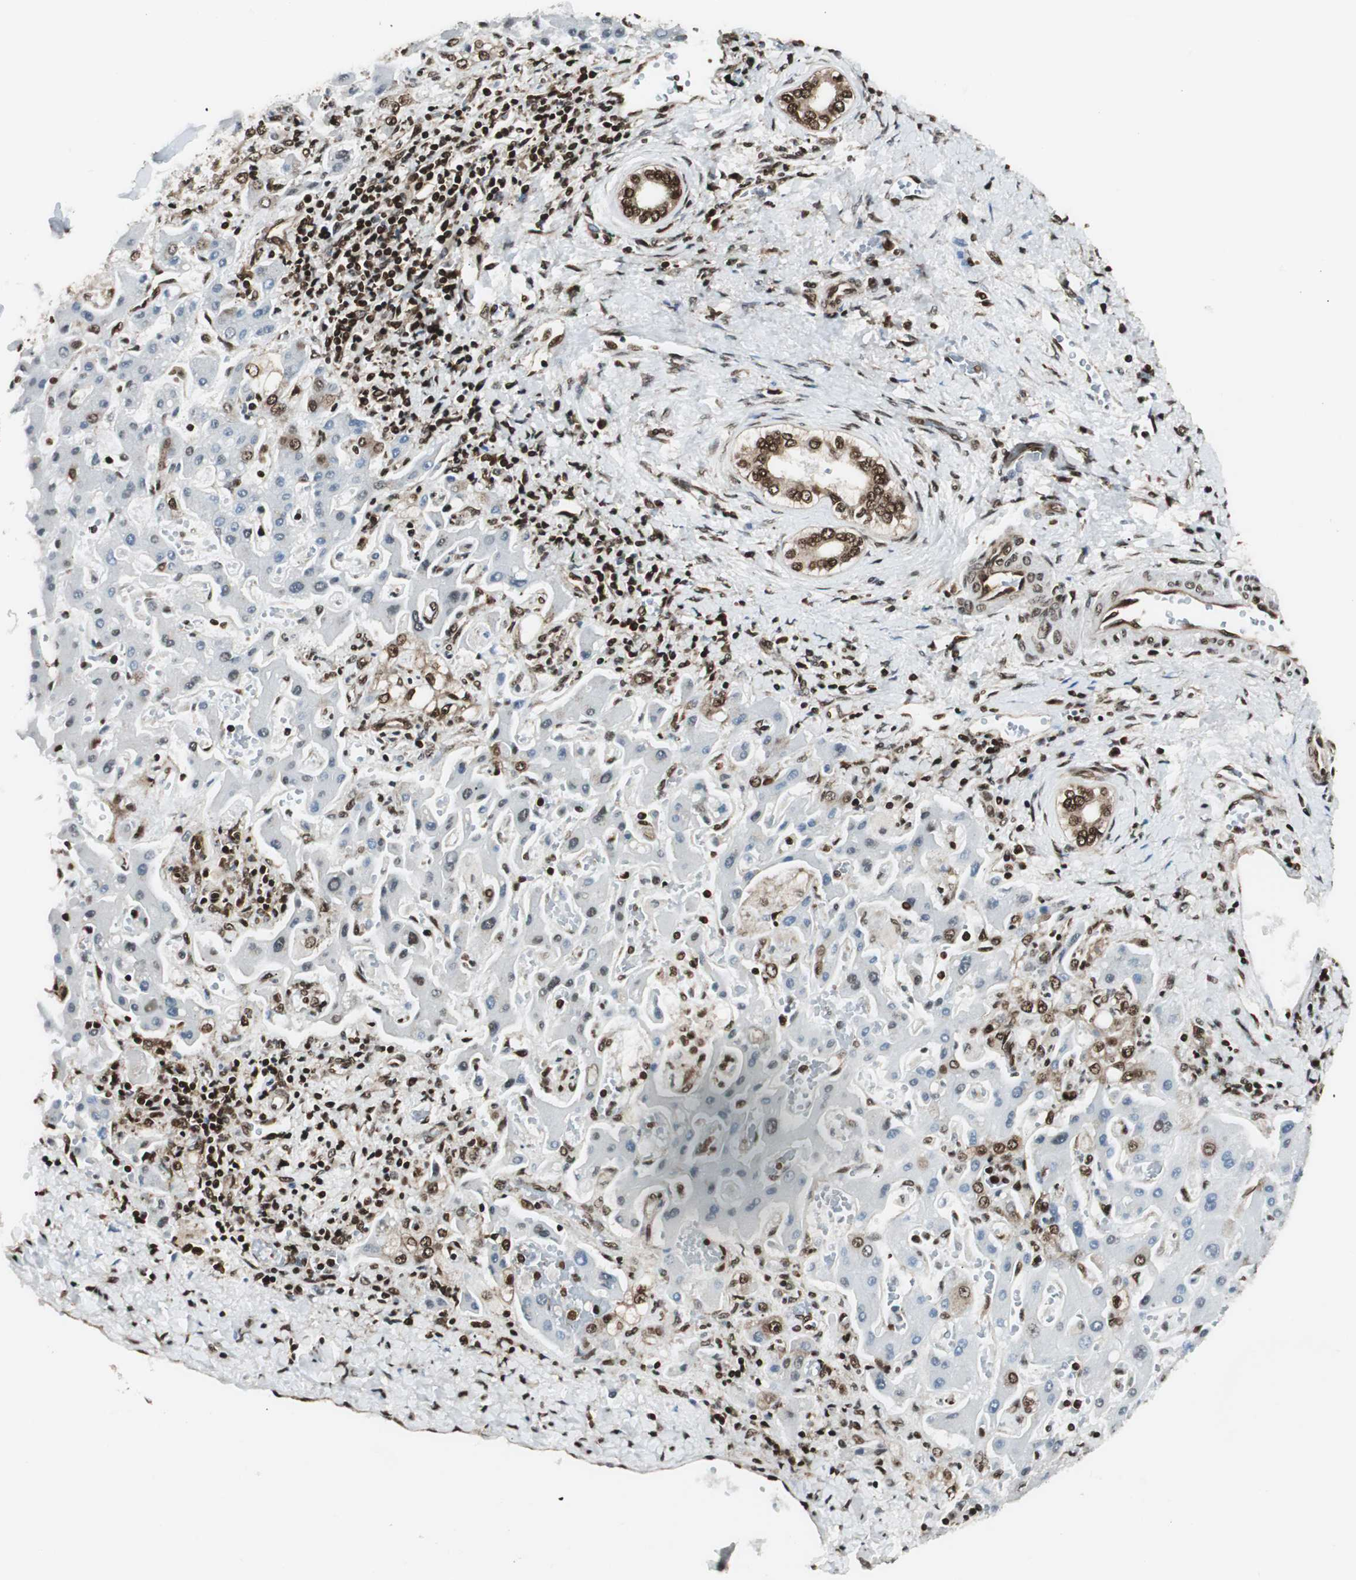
{"staining": {"intensity": "moderate", "quantity": "<25%", "location": "cytoplasmic/membranous,nuclear"}, "tissue": "liver cancer", "cell_type": "Tumor cells", "image_type": "cancer", "snomed": [{"axis": "morphology", "description": "Cholangiocarcinoma"}, {"axis": "topography", "description": "Liver"}], "caption": "IHC micrograph of liver cholangiocarcinoma stained for a protein (brown), which demonstrates low levels of moderate cytoplasmic/membranous and nuclear positivity in about <25% of tumor cells.", "gene": "EWSR1", "patient": {"sex": "male", "age": 50}}